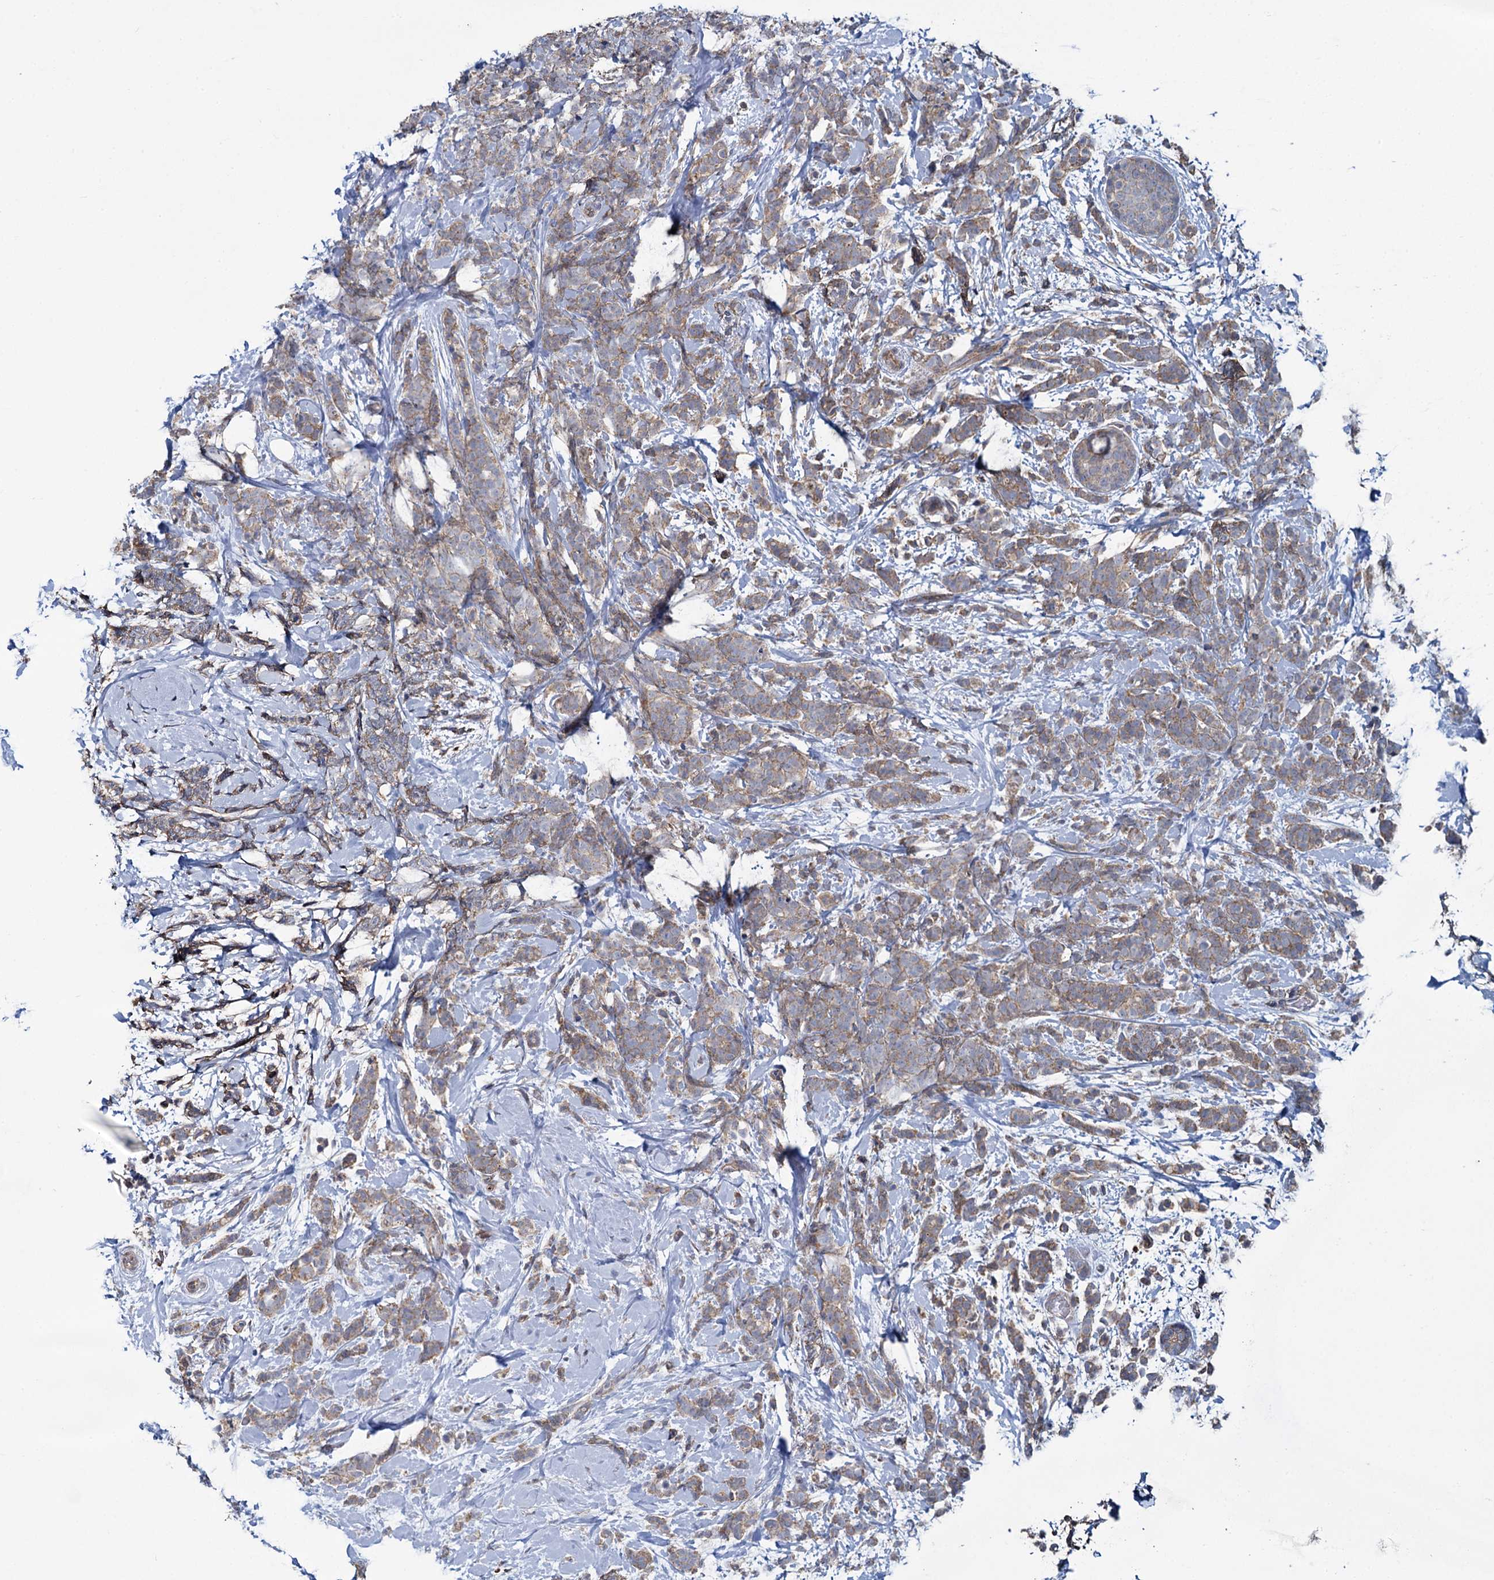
{"staining": {"intensity": "moderate", "quantity": ">75%", "location": "cytoplasmic/membranous"}, "tissue": "breast cancer", "cell_type": "Tumor cells", "image_type": "cancer", "snomed": [{"axis": "morphology", "description": "Lobular carcinoma"}, {"axis": "topography", "description": "Breast"}], "caption": "Breast cancer was stained to show a protein in brown. There is medium levels of moderate cytoplasmic/membranous expression in about >75% of tumor cells.", "gene": "GSTM2", "patient": {"sex": "female", "age": 58}}